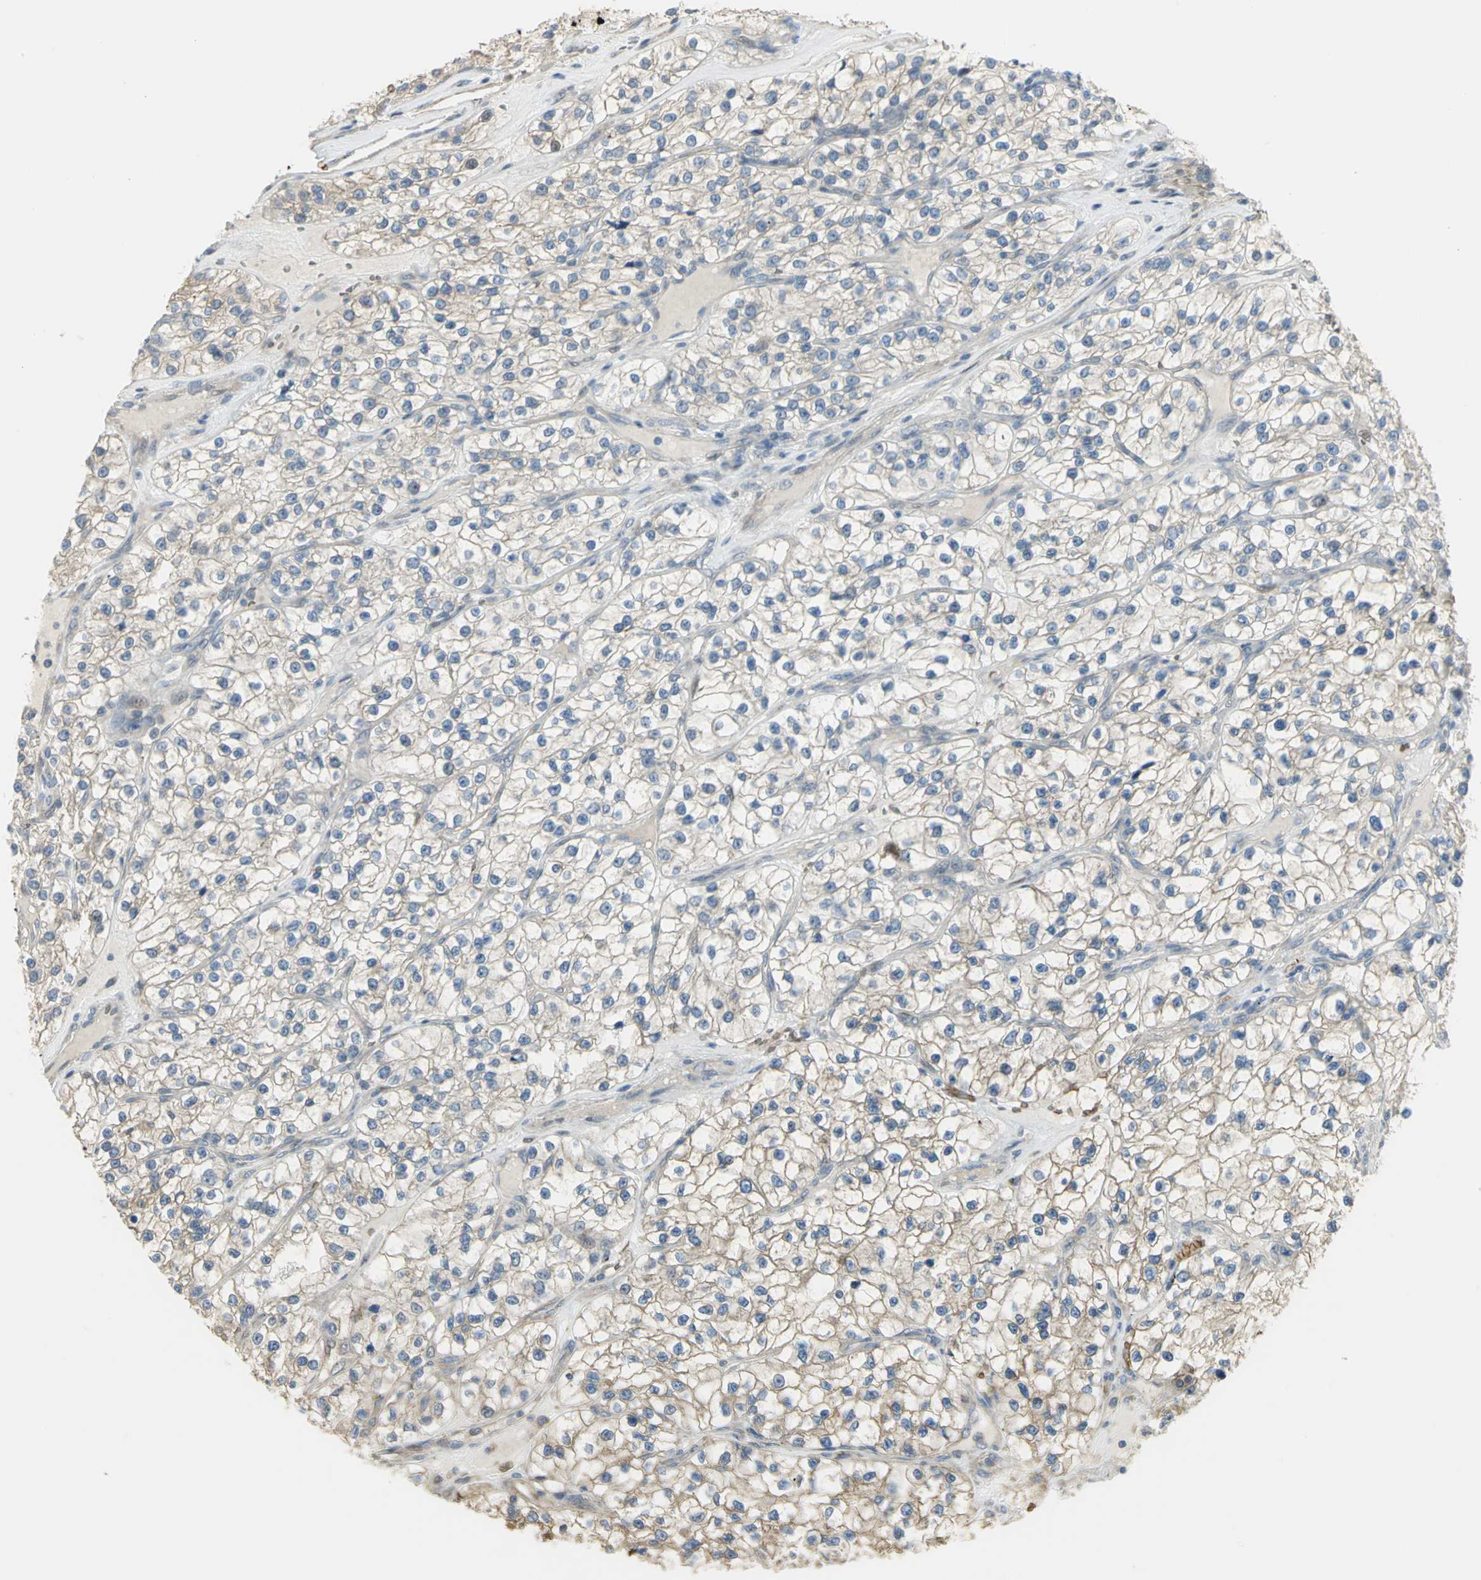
{"staining": {"intensity": "negative", "quantity": "none", "location": "none"}, "tissue": "renal cancer", "cell_type": "Tumor cells", "image_type": "cancer", "snomed": [{"axis": "morphology", "description": "Adenocarcinoma, NOS"}, {"axis": "topography", "description": "Kidney"}], "caption": "Tumor cells are negative for protein expression in human adenocarcinoma (renal).", "gene": "ANK1", "patient": {"sex": "female", "age": 57}}